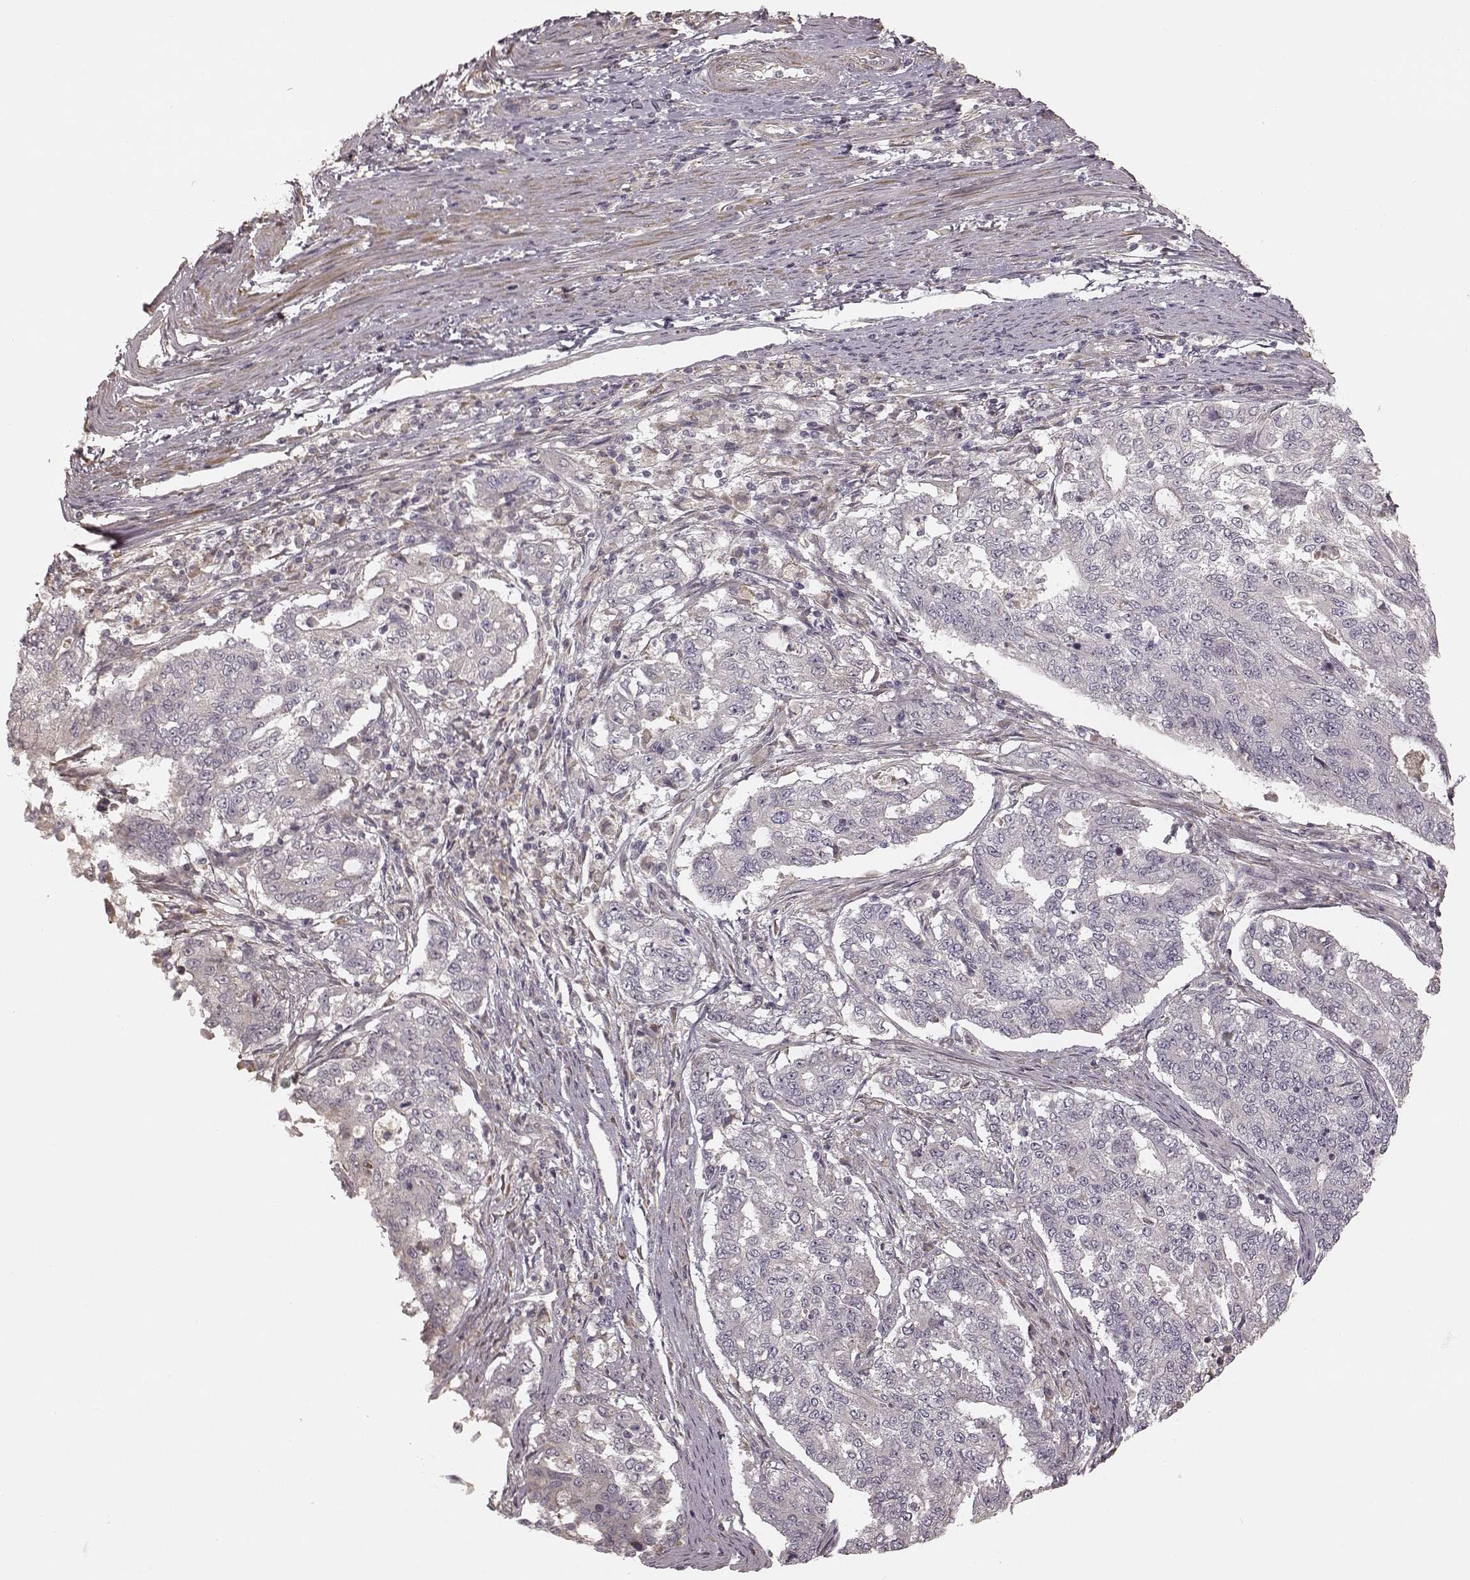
{"staining": {"intensity": "negative", "quantity": "none", "location": "none"}, "tissue": "endometrial cancer", "cell_type": "Tumor cells", "image_type": "cancer", "snomed": [{"axis": "morphology", "description": "Adenocarcinoma, NOS"}, {"axis": "topography", "description": "Uterus"}], "caption": "An immunohistochemistry image of adenocarcinoma (endometrial) is shown. There is no staining in tumor cells of adenocarcinoma (endometrial).", "gene": "KCNJ9", "patient": {"sex": "female", "age": 59}}